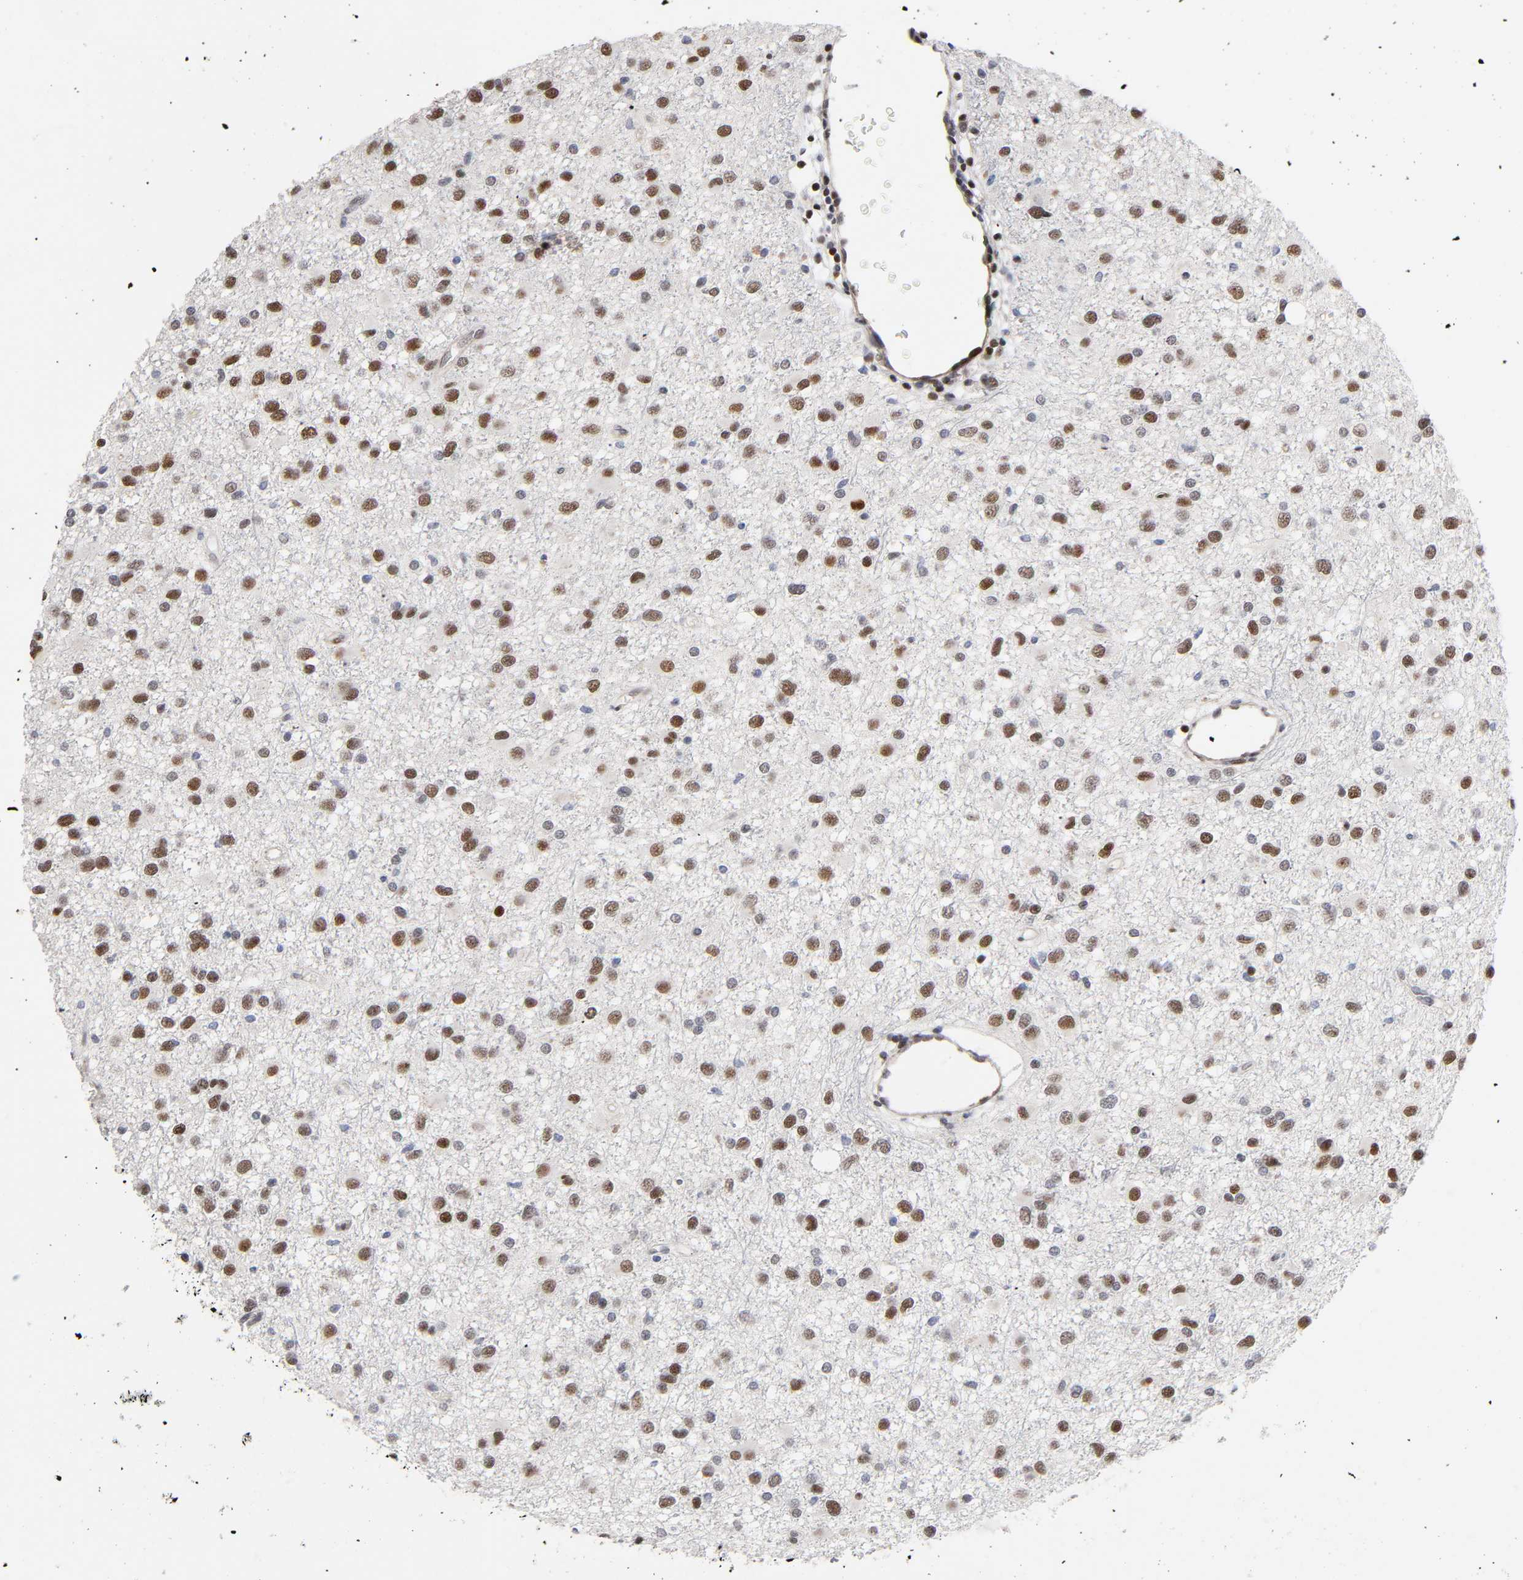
{"staining": {"intensity": "strong", "quantity": "25%-75%", "location": "nuclear"}, "tissue": "glioma", "cell_type": "Tumor cells", "image_type": "cancer", "snomed": [{"axis": "morphology", "description": "Glioma, malignant, Low grade"}, {"axis": "topography", "description": "Brain"}], "caption": "Immunohistochemistry (IHC) of malignant low-grade glioma exhibits high levels of strong nuclear positivity in approximately 25%-75% of tumor cells. (brown staining indicates protein expression, while blue staining denotes nuclei).", "gene": "STK38", "patient": {"sex": "male", "age": 42}}